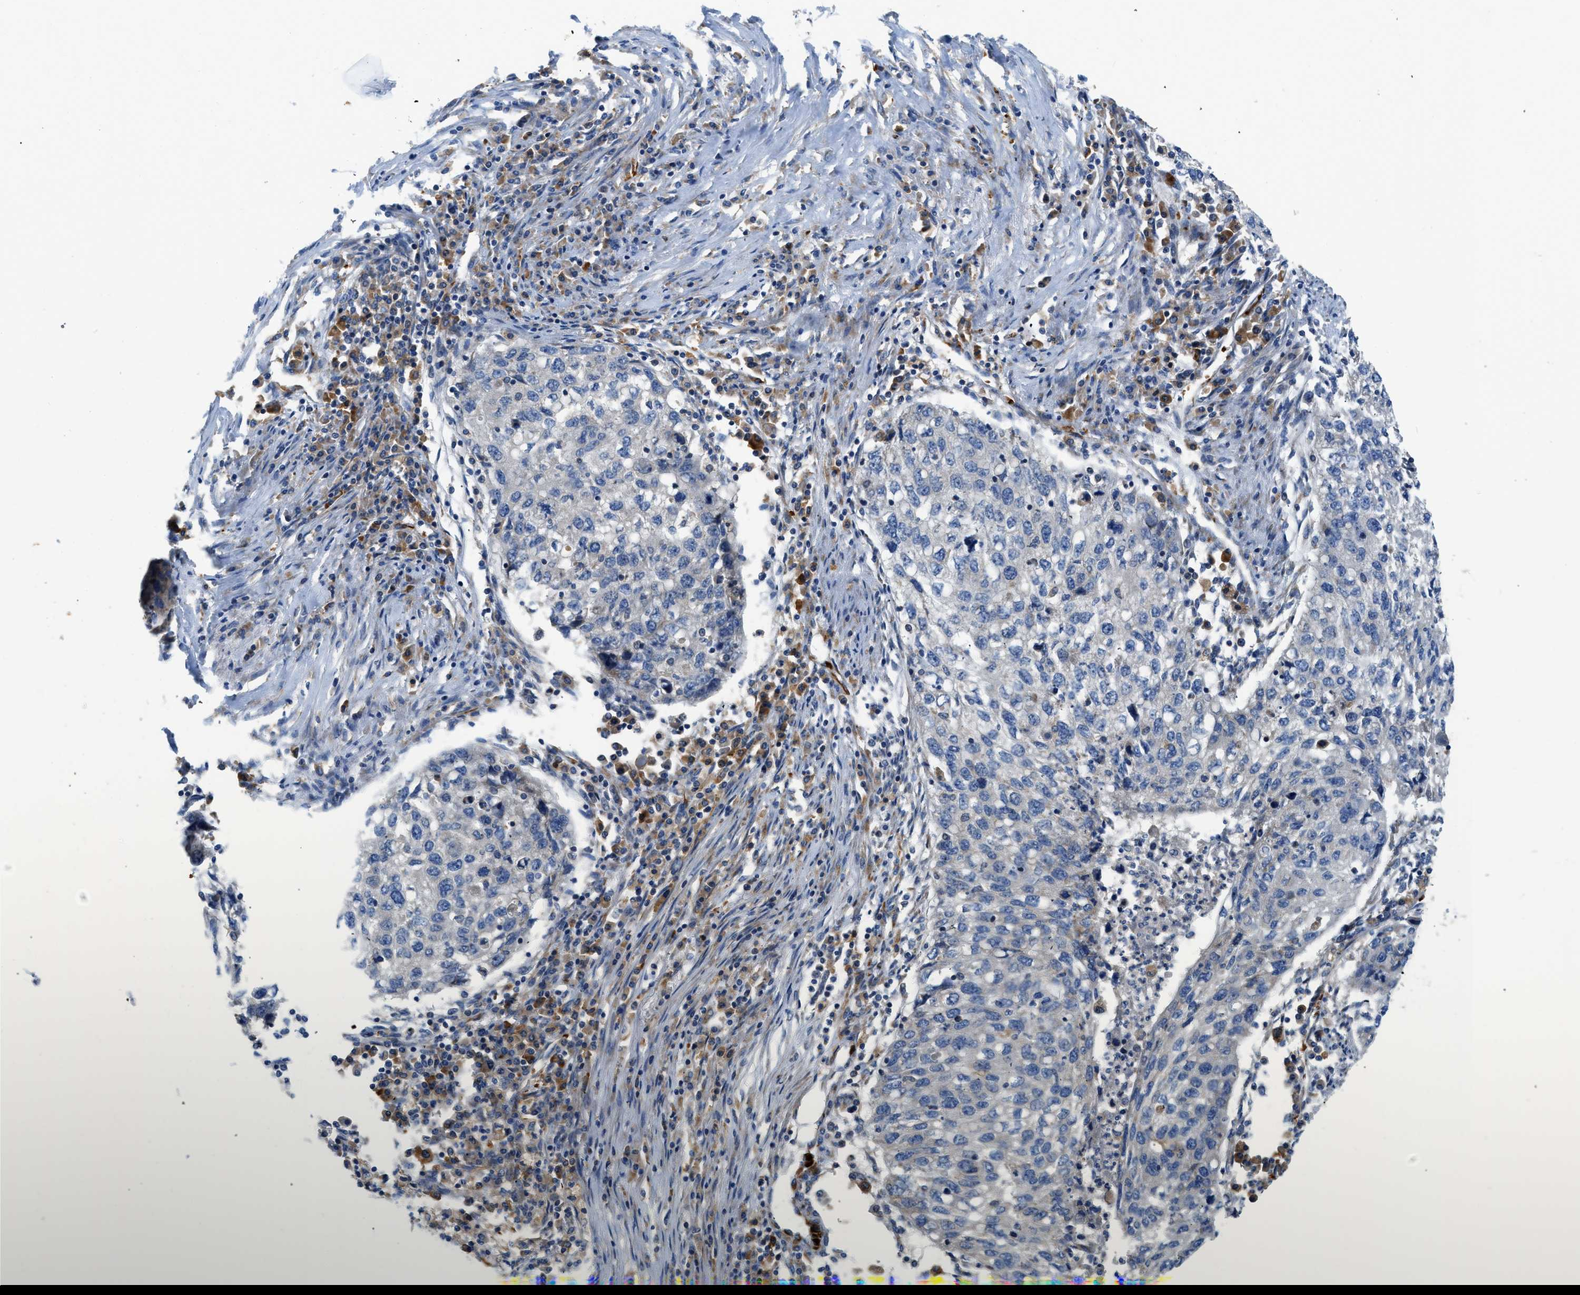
{"staining": {"intensity": "negative", "quantity": "none", "location": "none"}, "tissue": "lung cancer", "cell_type": "Tumor cells", "image_type": "cancer", "snomed": [{"axis": "morphology", "description": "Squamous cell carcinoma, NOS"}, {"axis": "topography", "description": "Lung"}], "caption": "The micrograph exhibits no staining of tumor cells in lung cancer (squamous cell carcinoma).", "gene": "ZNF831", "patient": {"sex": "female", "age": 63}}